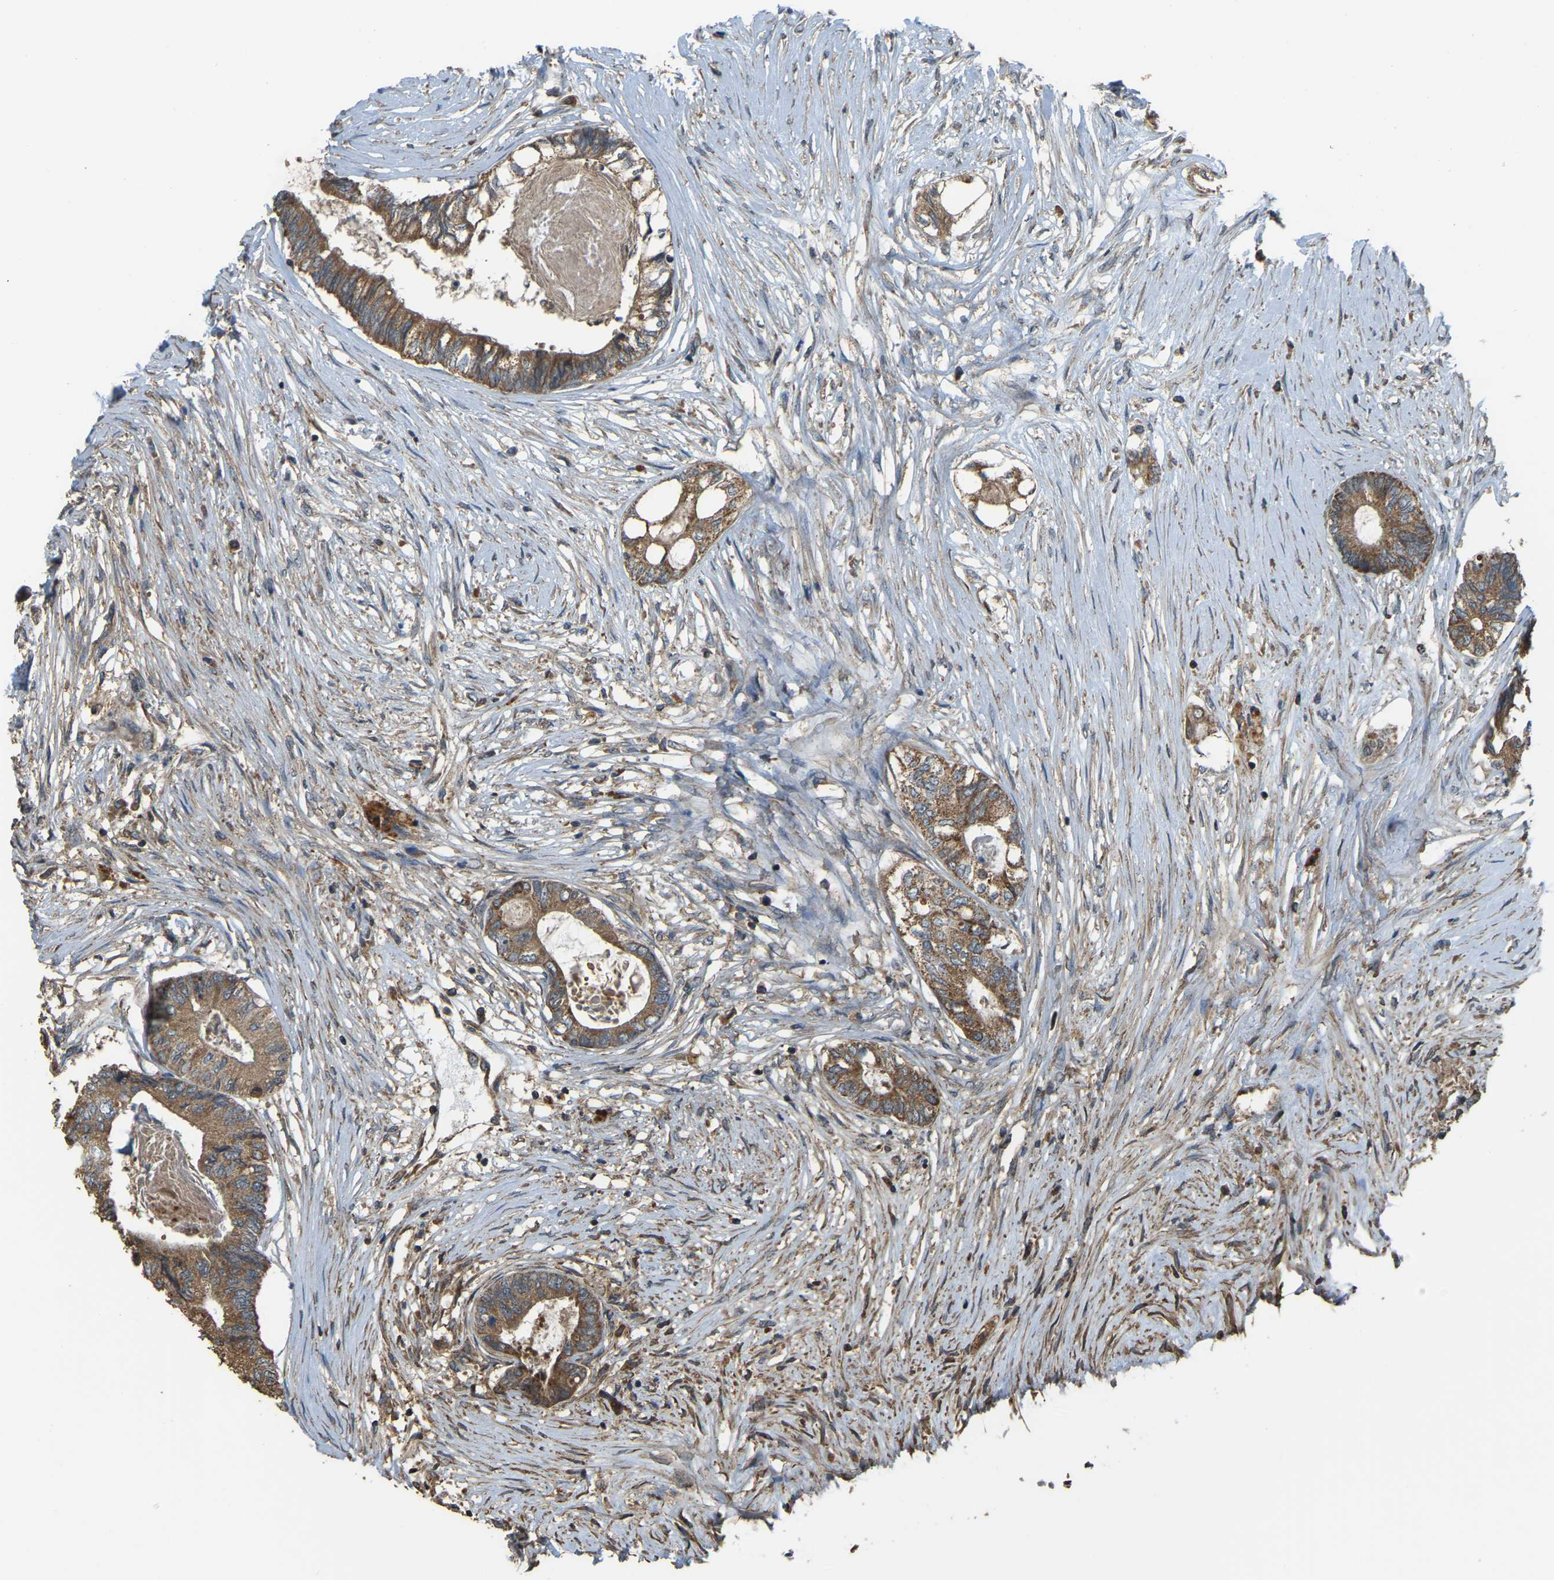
{"staining": {"intensity": "moderate", "quantity": ">75%", "location": "cytoplasmic/membranous"}, "tissue": "colorectal cancer", "cell_type": "Tumor cells", "image_type": "cancer", "snomed": [{"axis": "morphology", "description": "Adenocarcinoma, NOS"}, {"axis": "topography", "description": "Rectum"}], "caption": "Moderate cytoplasmic/membranous protein expression is present in about >75% of tumor cells in colorectal adenocarcinoma.", "gene": "GNG2", "patient": {"sex": "male", "age": 63}}